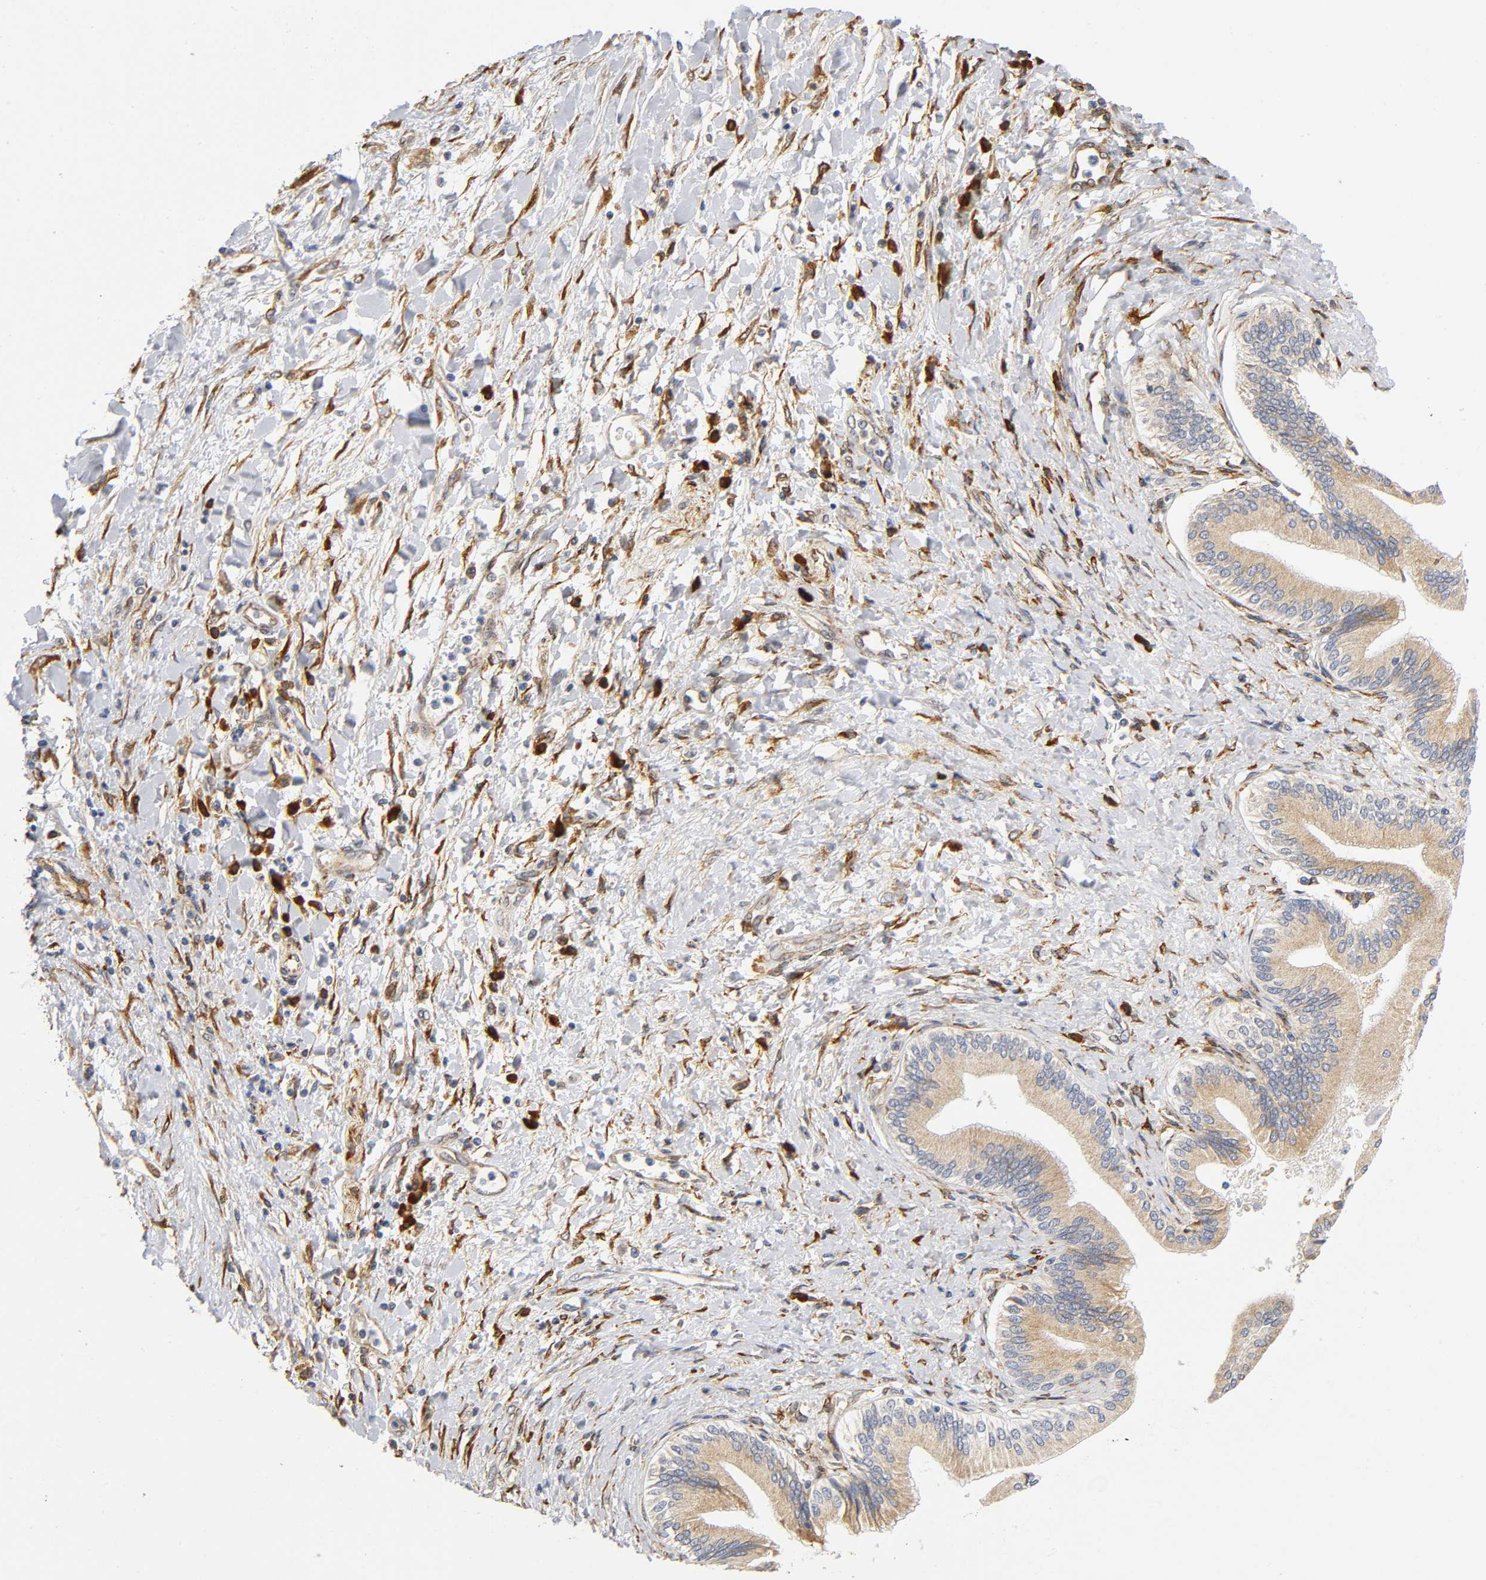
{"staining": {"intensity": "strong", "quantity": ">75%", "location": "cytoplasmic/membranous"}, "tissue": "soft tissue", "cell_type": "Fibroblasts", "image_type": "normal", "snomed": [{"axis": "morphology", "description": "Normal tissue, NOS"}, {"axis": "morphology", "description": "Cholangiocarcinoma"}, {"axis": "topography", "description": "Liver"}, {"axis": "topography", "description": "Peripheral nerve tissue"}], "caption": "High-magnification brightfield microscopy of benign soft tissue stained with DAB (brown) and counterstained with hematoxylin (blue). fibroblasts exhibit strong cytoplasmic/membranous staining is present in approximately>75% of cells.", "gene": "SOS2", "patient": {"sex": "male", "age": 50}}